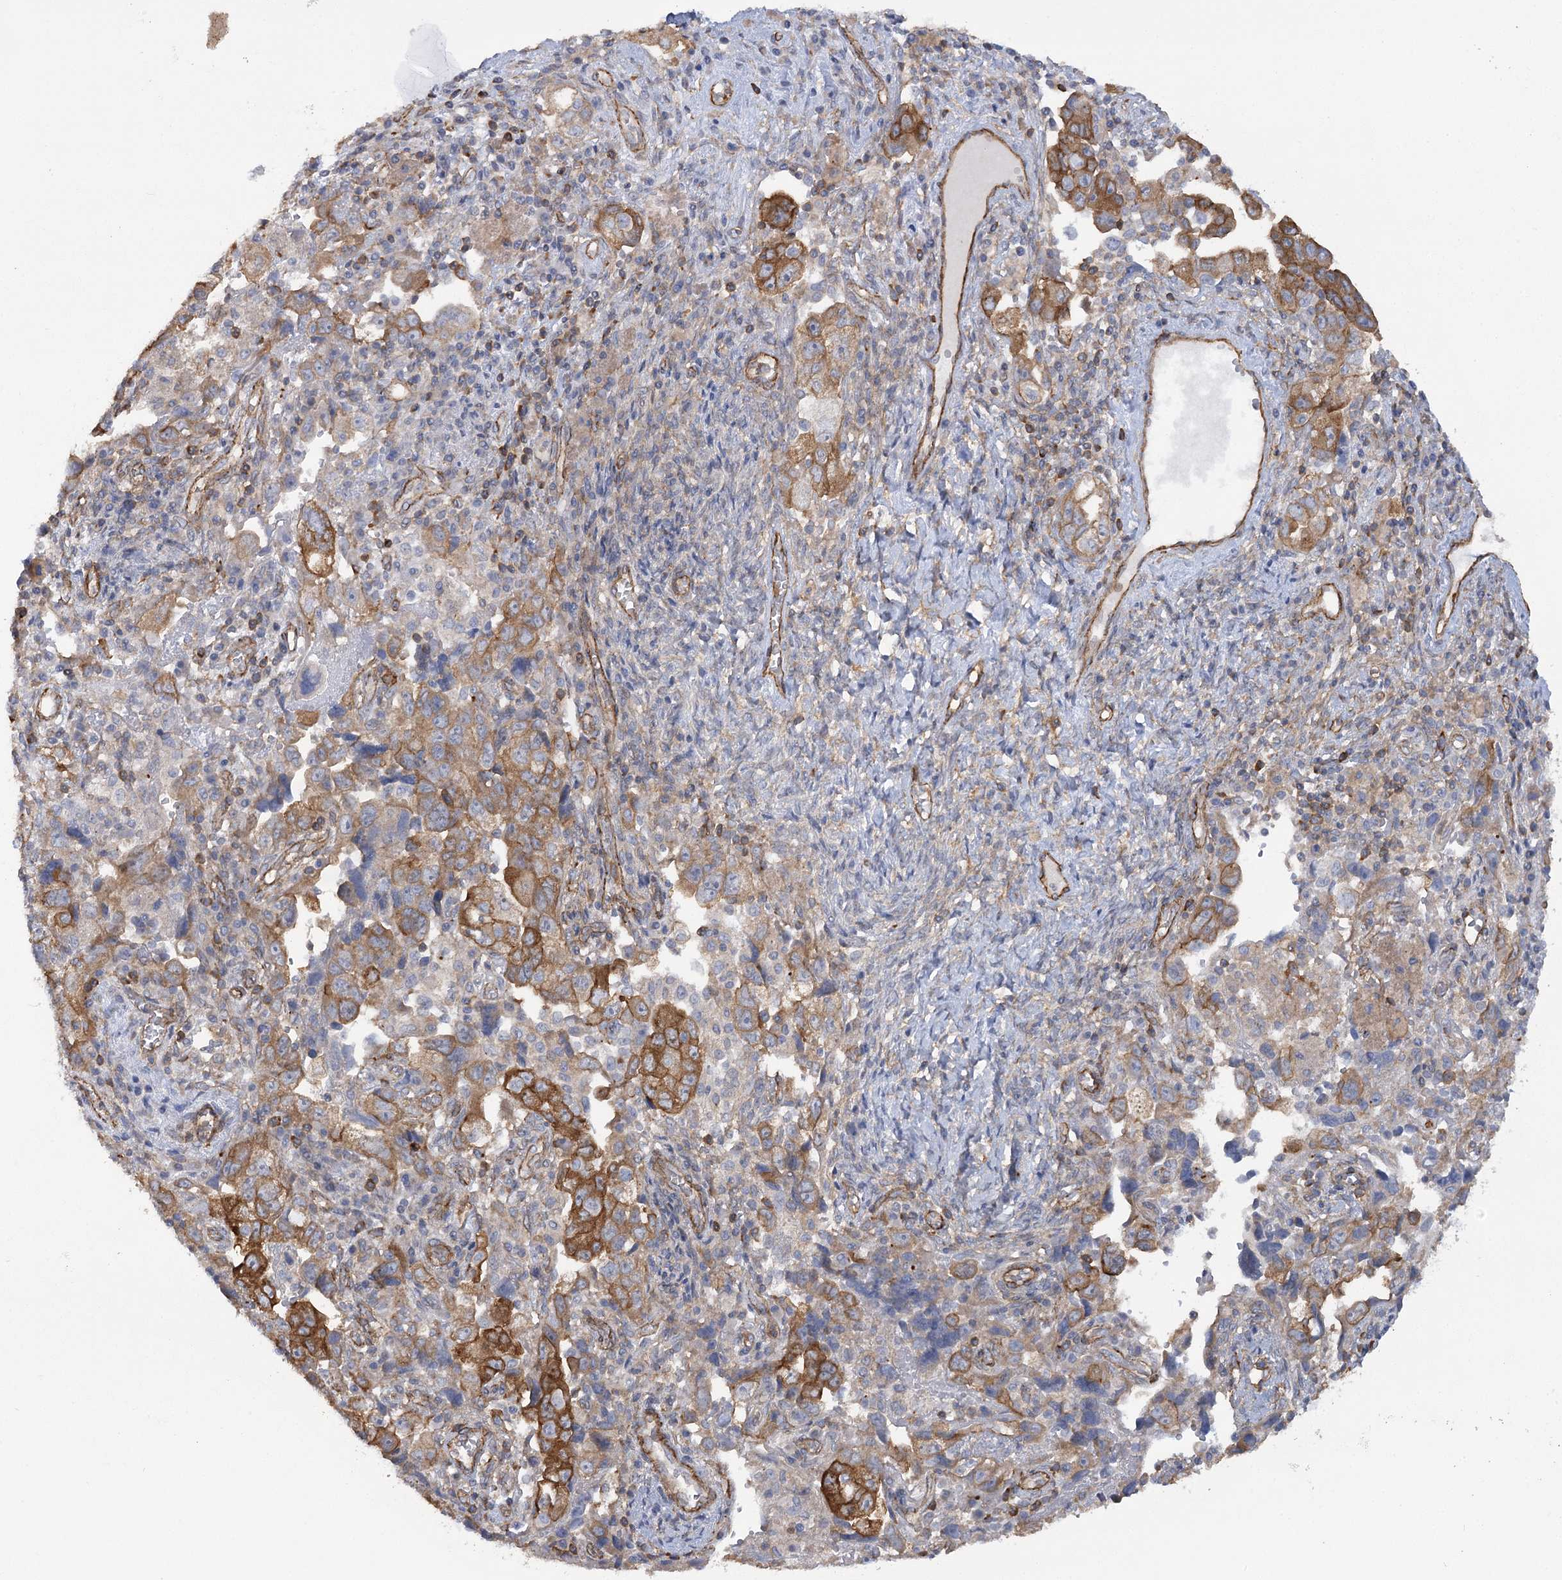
{"staining": {"intensity": "moderate", "quantity": ">75%", "location": "cytoplasmic/membranous"}, "tissue": "ovarian cancer", "cell_type": "Tumor cells", "image_type": "cancer", "snomed": [{"axis": "morphology", "description": "Carcinoma, NOS"}, {"axis": "morphology", "description": "Cystadenocarcinoma, serous, NOS"}, {"axis": "topography", "description": "Ovary"}], "caption": "IHC of ovarian cancer demonstrates medium levels of moderate cytoplasmic/membranous positivity in approximately >75% of tumor cells.", "gene": "SYNPO2", "patient": {"sex": "female", "age": 69}}